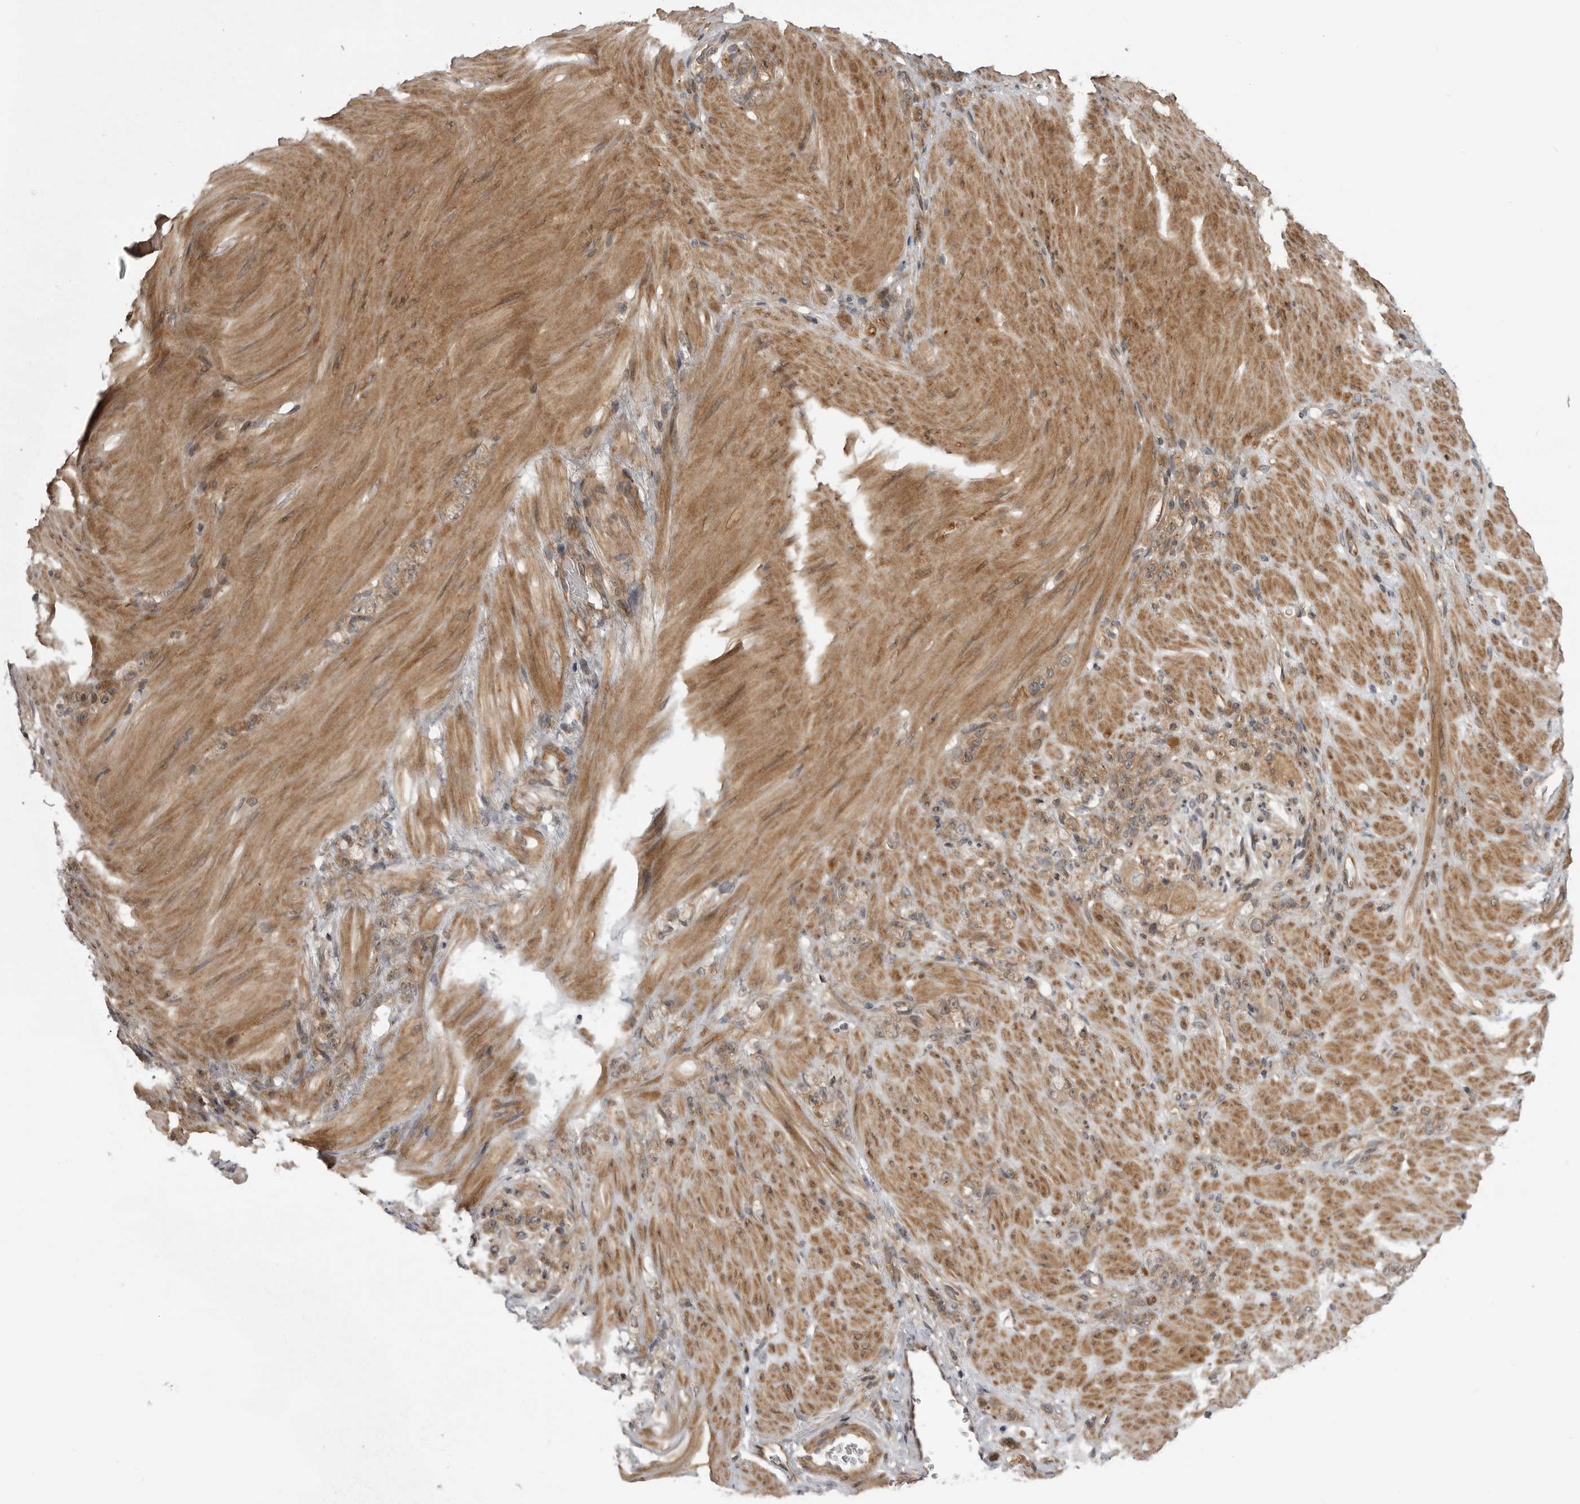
{"staining": {"intensity": "weak", "quantity": ">75%", "location": "cytoplasmic/membranous"}, "tissue": "stomach cancer", "cell_type": "Tumor cells", "image_type": "cancer", "snomed": [{"axis": "morphology", "description": "Normal tissue, NOS"}, {"axis": "morphology", "description": "Adenocarcinoma, NOS"}, {"axis": "topography", "description": "Stomach"}], "caption": "Adenocarcinoma (stomach) stained with a protein marker exhibits weak staining in tumor cells.", "gene": "LRRC45", "patient": {"sex": "male", "age": 82}}